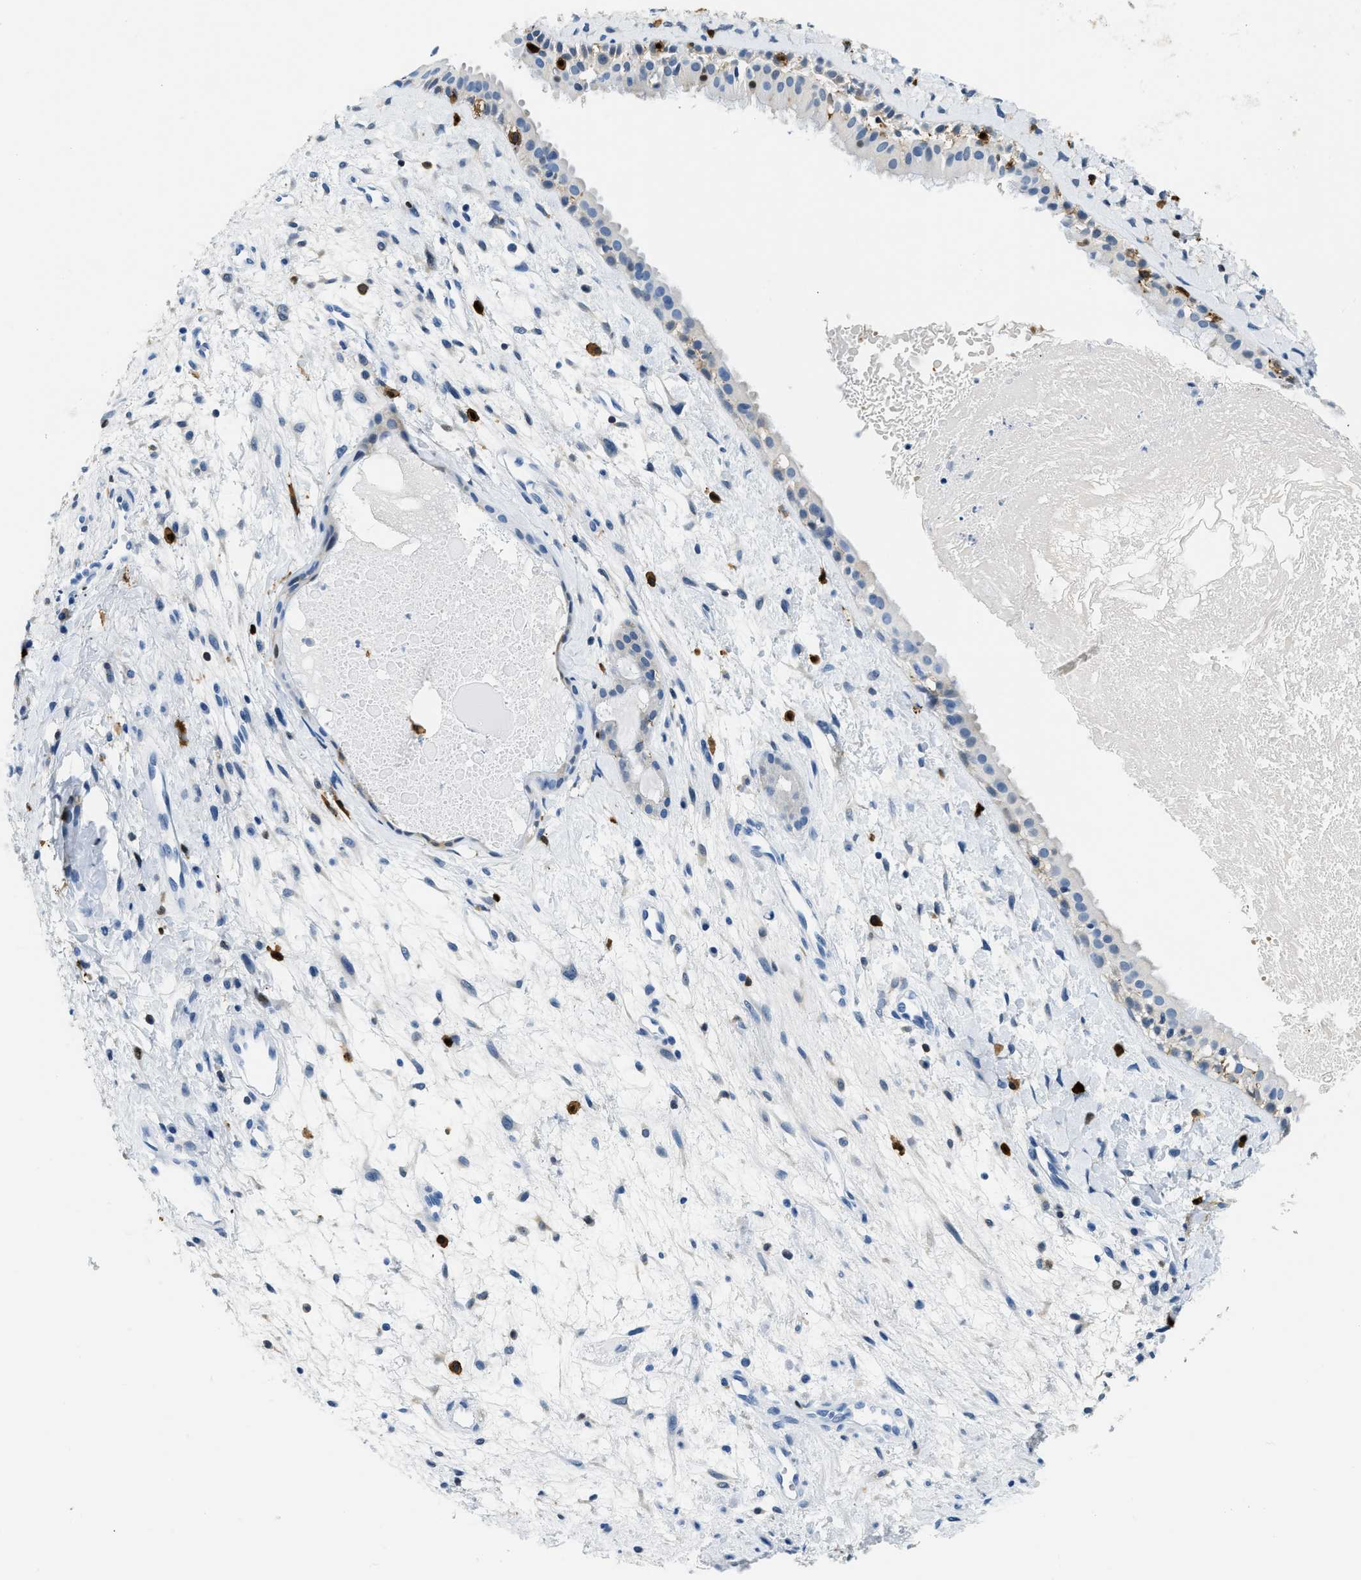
{"staining": {"intensity": "negative", "quantity": "none", "location": "none"}, "tissue": "nasopharynx", "cell_type": "Respiratory epithelial cells", "image_type": "normal", "snomed": [{"axis": "morphology", "description": "Normal tissue, NOS"}, {"axis": "topography", "description": "Nasopharynx"}], "caption": "Immunohistochemical staining of unremarkable nasopharynx displays no significant positivity in respiratory epithelial cells.", "gene": "CAPG", "patient": {"sex": "male", "age": 22}}